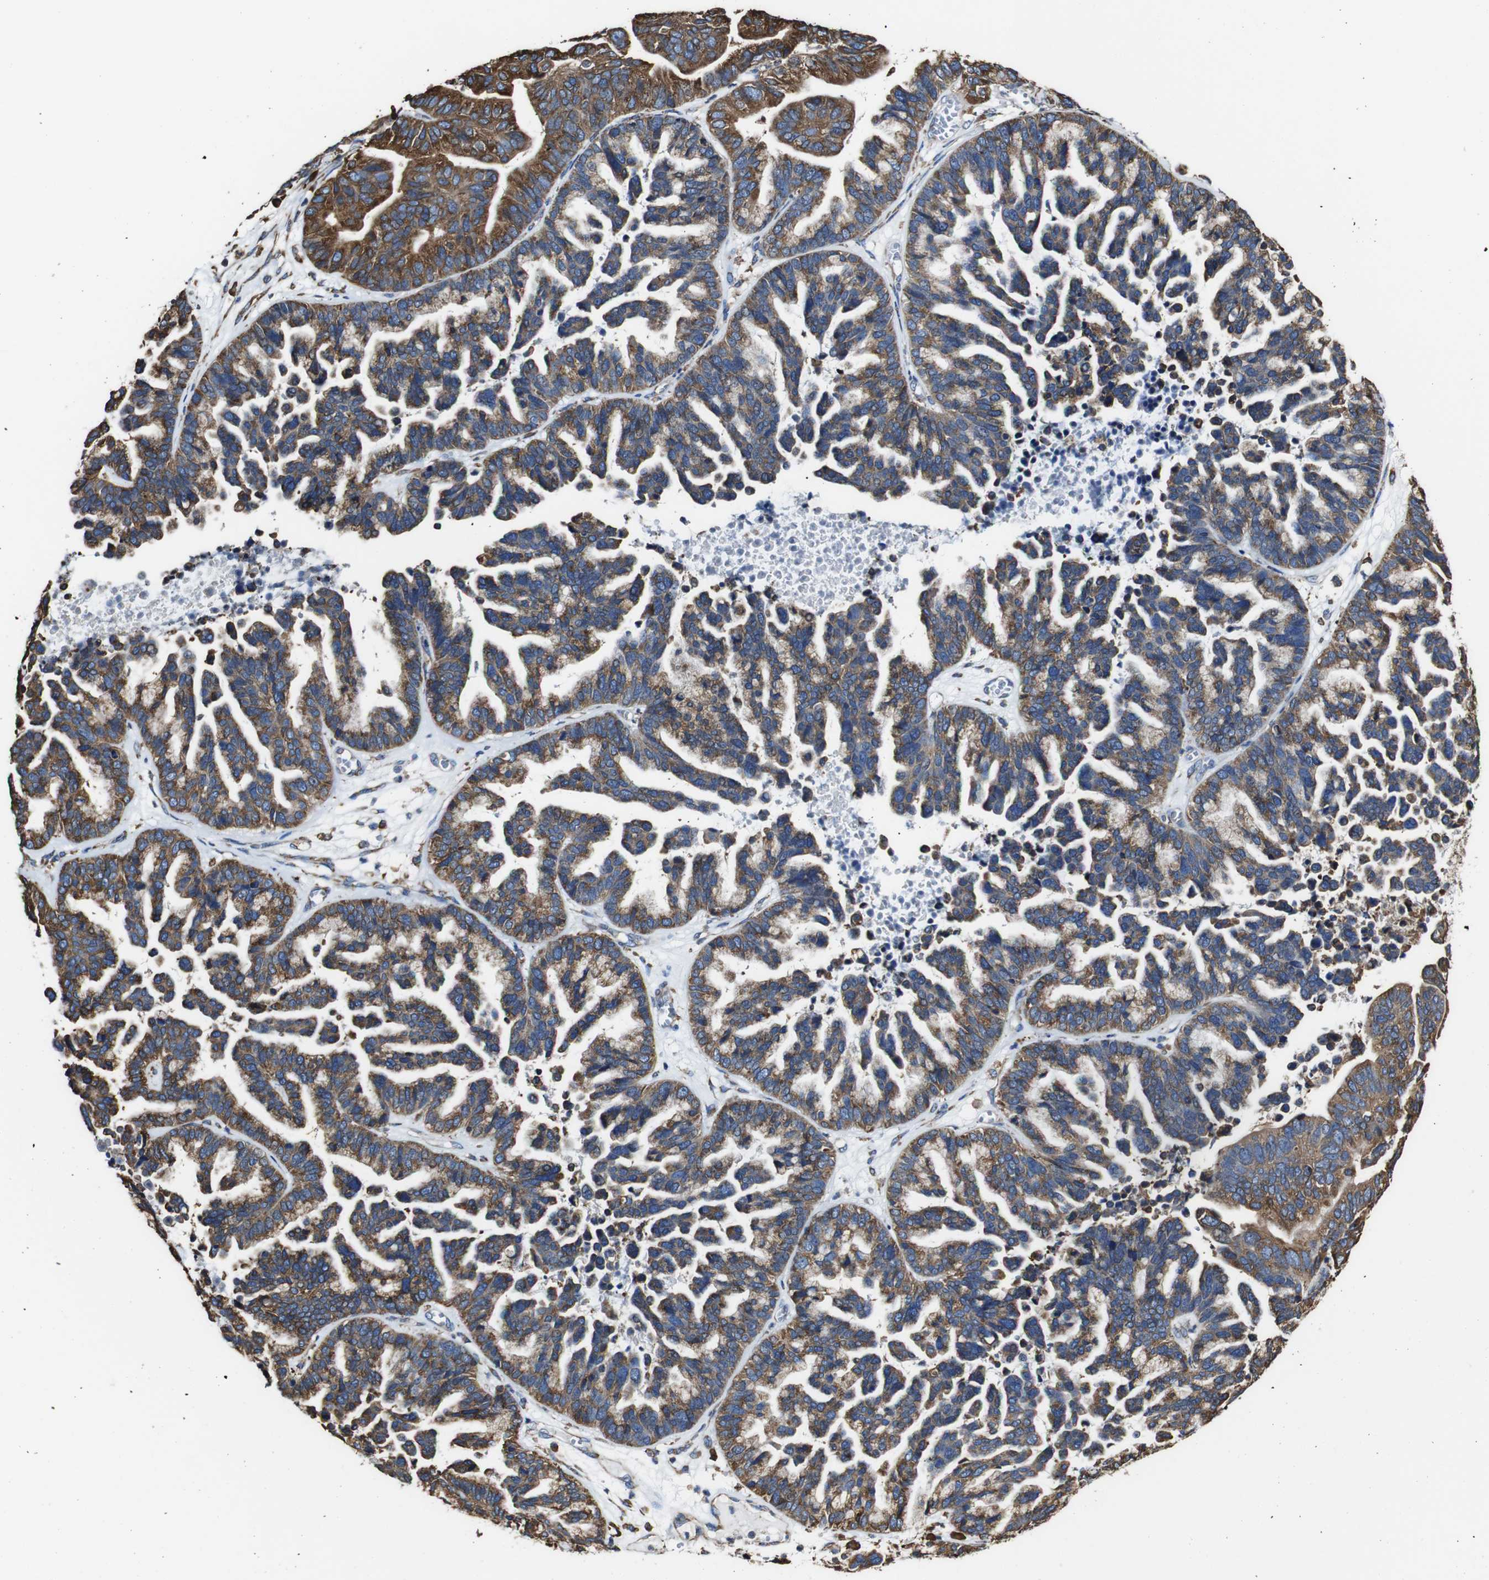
{"staining": {"intensity": "moderate", "quantity": ">75%", "location": "cytoplasmic/membranous"}, "tissue": "ovarian cancer", "cell_type": "Tumor cells", "image_type": "cancer", "snomed": [{"axis": "morphology", "description": "Cystadenocarcinoma, serous, NOS"}, {"axis": "topography", "description": "Ovary"}], "caption": "Moderate cytoplasmic/membranous protein staining is seen in about >75% of tumor cells in serous cystadenocarcinoma (ovarian).", "gene": "PPIB", "patient": {"sex": "female", "age": 56}}